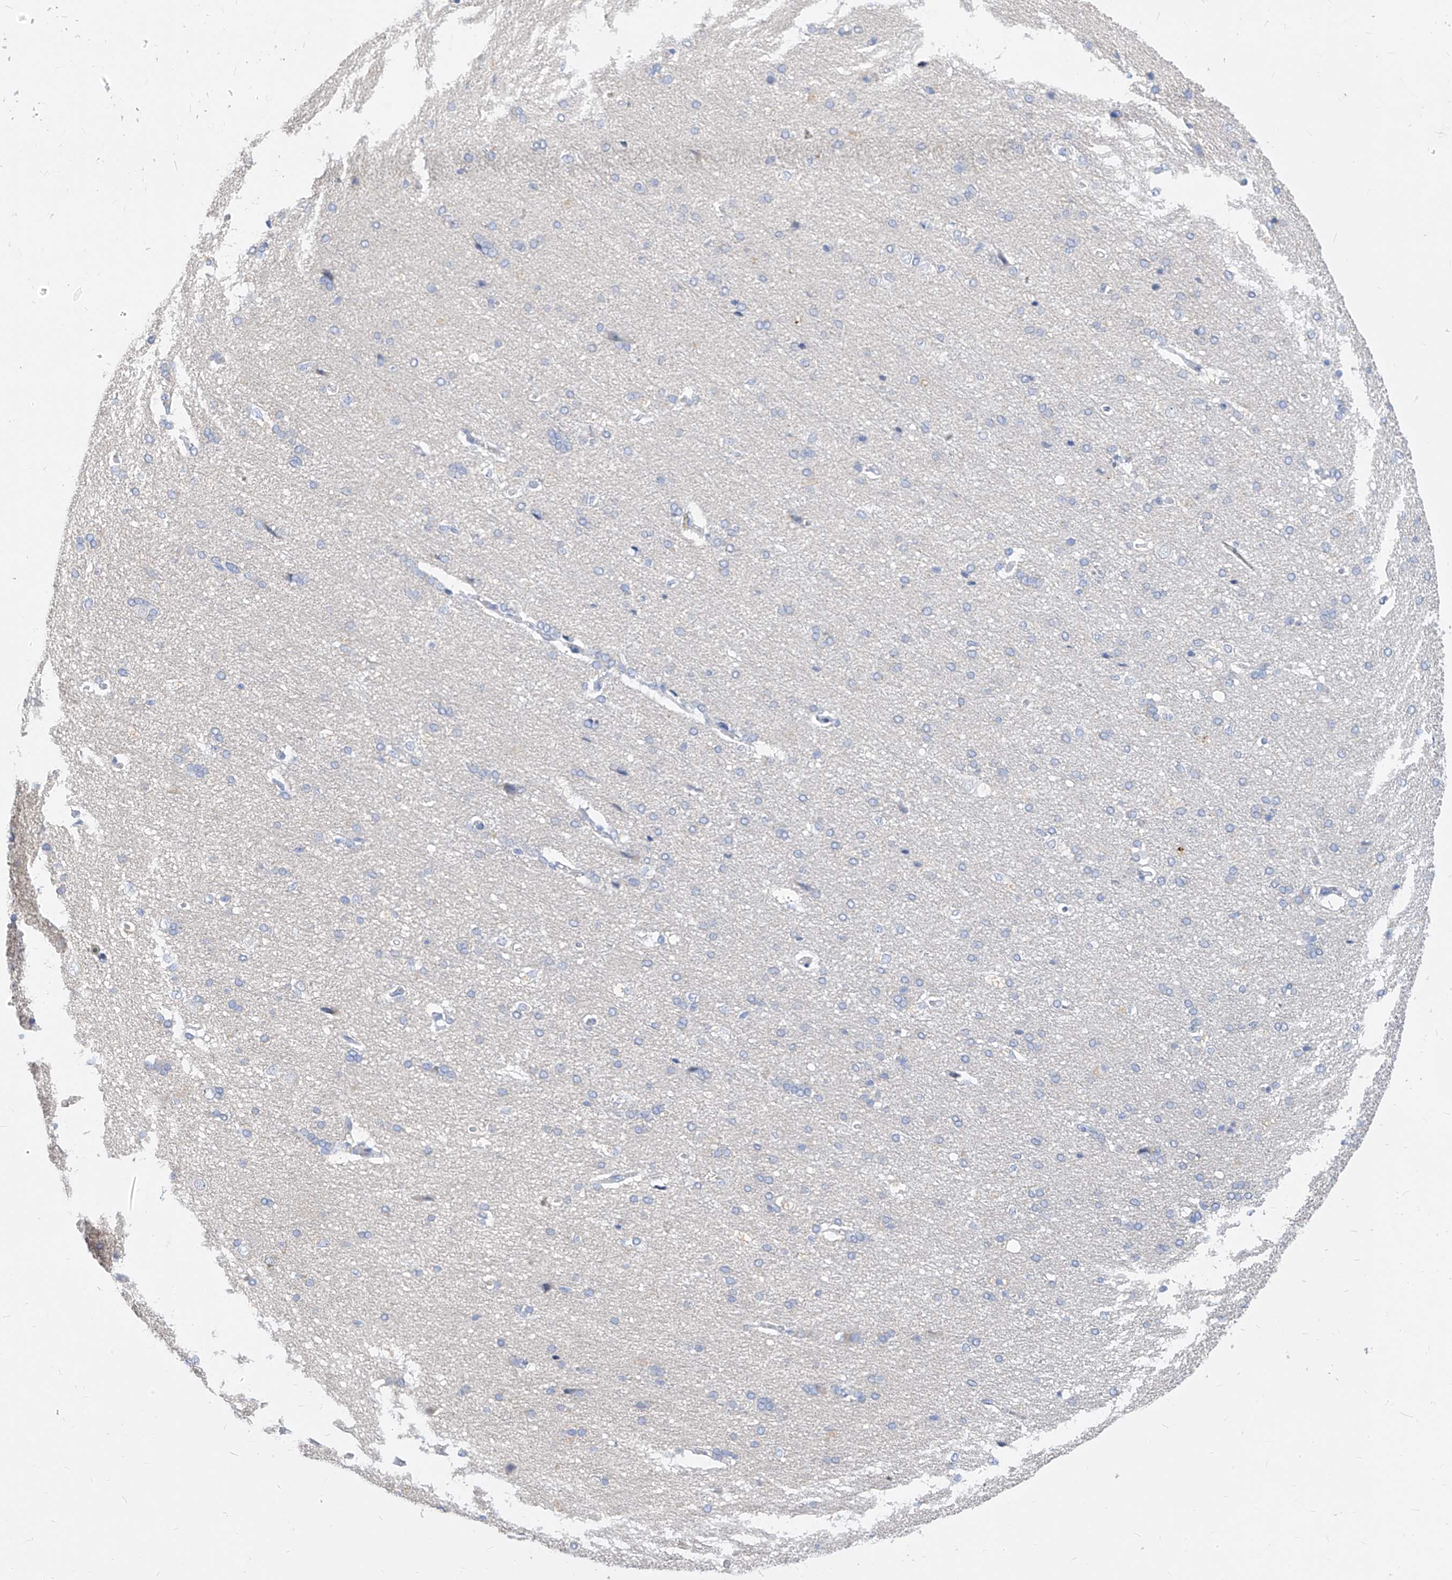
{"staining": {"intensity": "negative", "quantity": "none", "location": "none"}, "tissue": "cerebral cortex", "cell_type": "Endothelial cells", "image_type": "normal", "snomed": [{"axis": "morphology", "description": "Normal tissue, NOS"}, {"axis": "topography", "description": "Cerebral cortex"}], "caption": "Immunohistochemical staining of benign human cerebral cortex demonstrates no significant staining in endothelial cells.", "gene": "ZZEF1", "patient": {"sex": "male", "age": 62}}